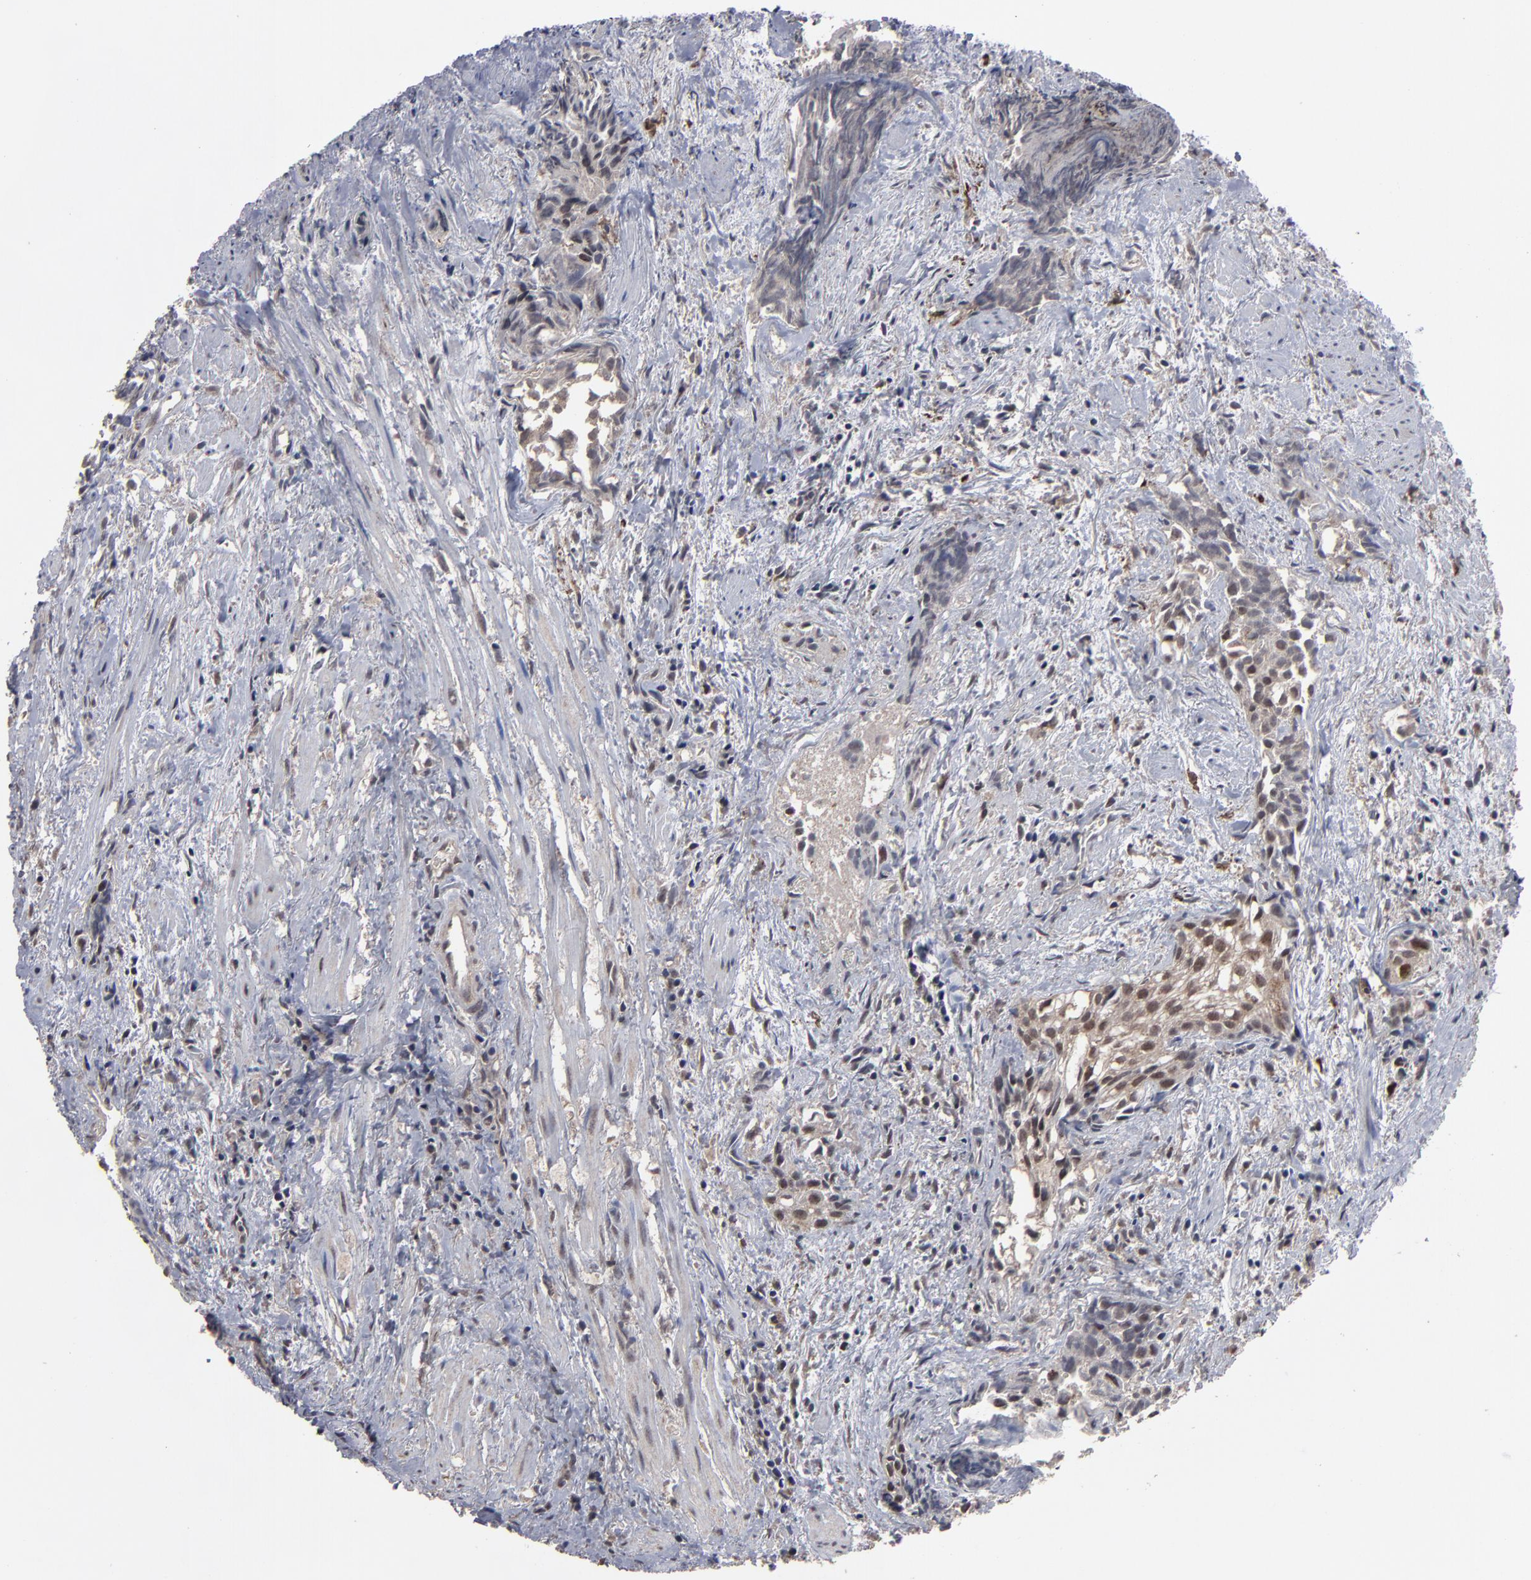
{"staining": {"intensity": "weak", "quantity": "25%-75%", "location": "cytoplasmic/membranous,nuclear"}, "tissue": "urothelial cancer", "cell_type": "Tumor cells", "image_type": "cancer", "snomed": [{"axis": "morphology", "description": "Urothelial carcinoma, High grade"}, {"axis": "topography", "description": "Urinary bladder"}], "caption": "Tumor cells display low levels of weak cytoplasmic/membranous and nuclear expression in about 25%-75% of cells in human urothelial carcinoma (high-grade).", "gene": "SLC22A17", "patient": {"sex": "female", "age": 78}}